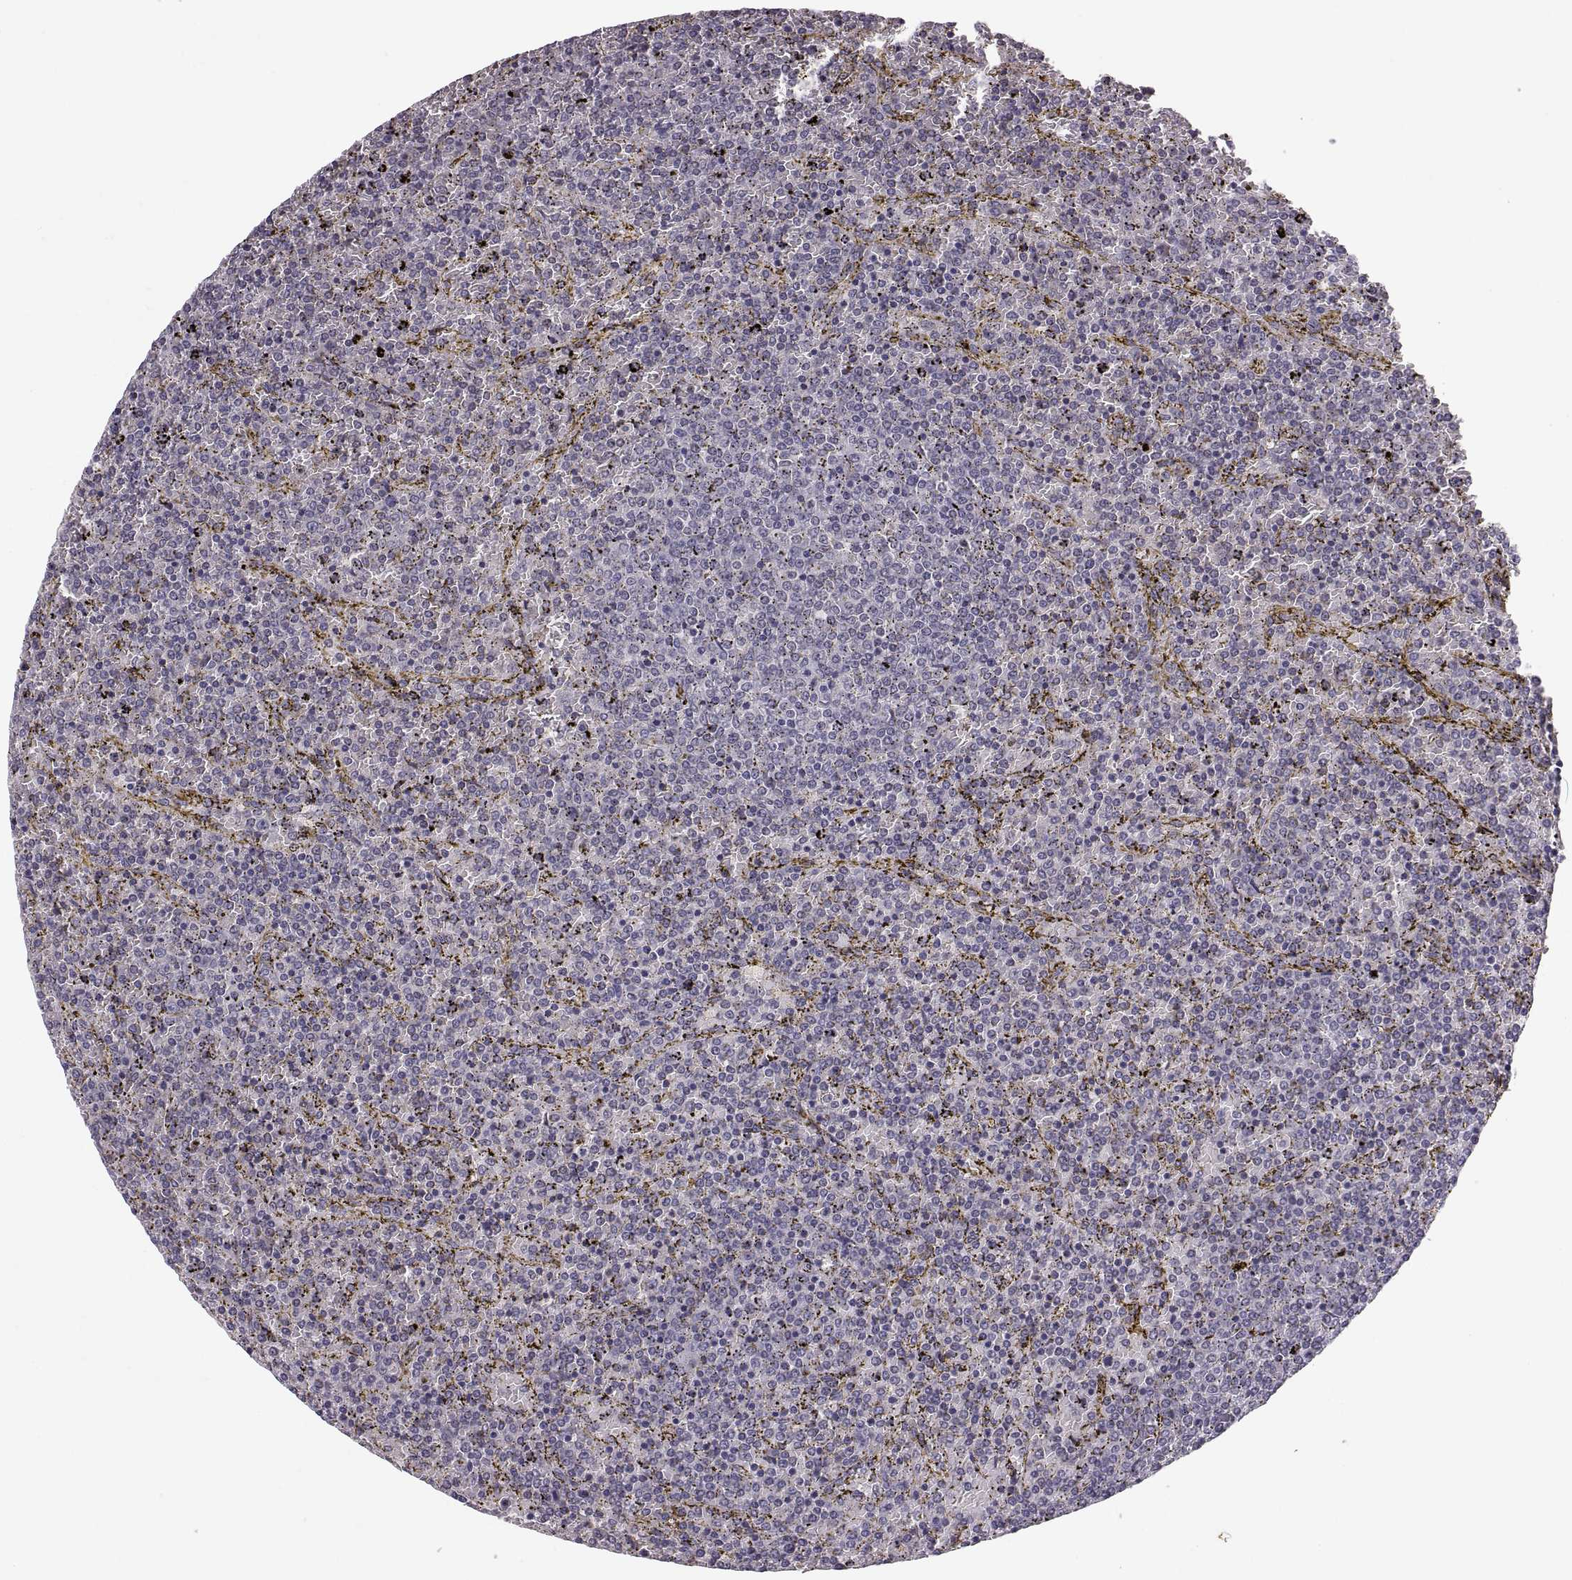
{"staining": {"intensity": "negative", "quantity": "none", "location": "none"}, "tissue": "lymphoma", "cell_type": "Tumor cells", "image_type": "cancer", "snomed": [{"axis": "morphology", "description": "Malignant lymphoma, non-Hodgkin's type, Low grade"}, {"axis": "topography", "description": "Spleen"}], "caption": "Tumor cells are negative for protein expression in human lymphoma.", "gene": "PAX2", "patient": {"sex": "female", "age": 77}}